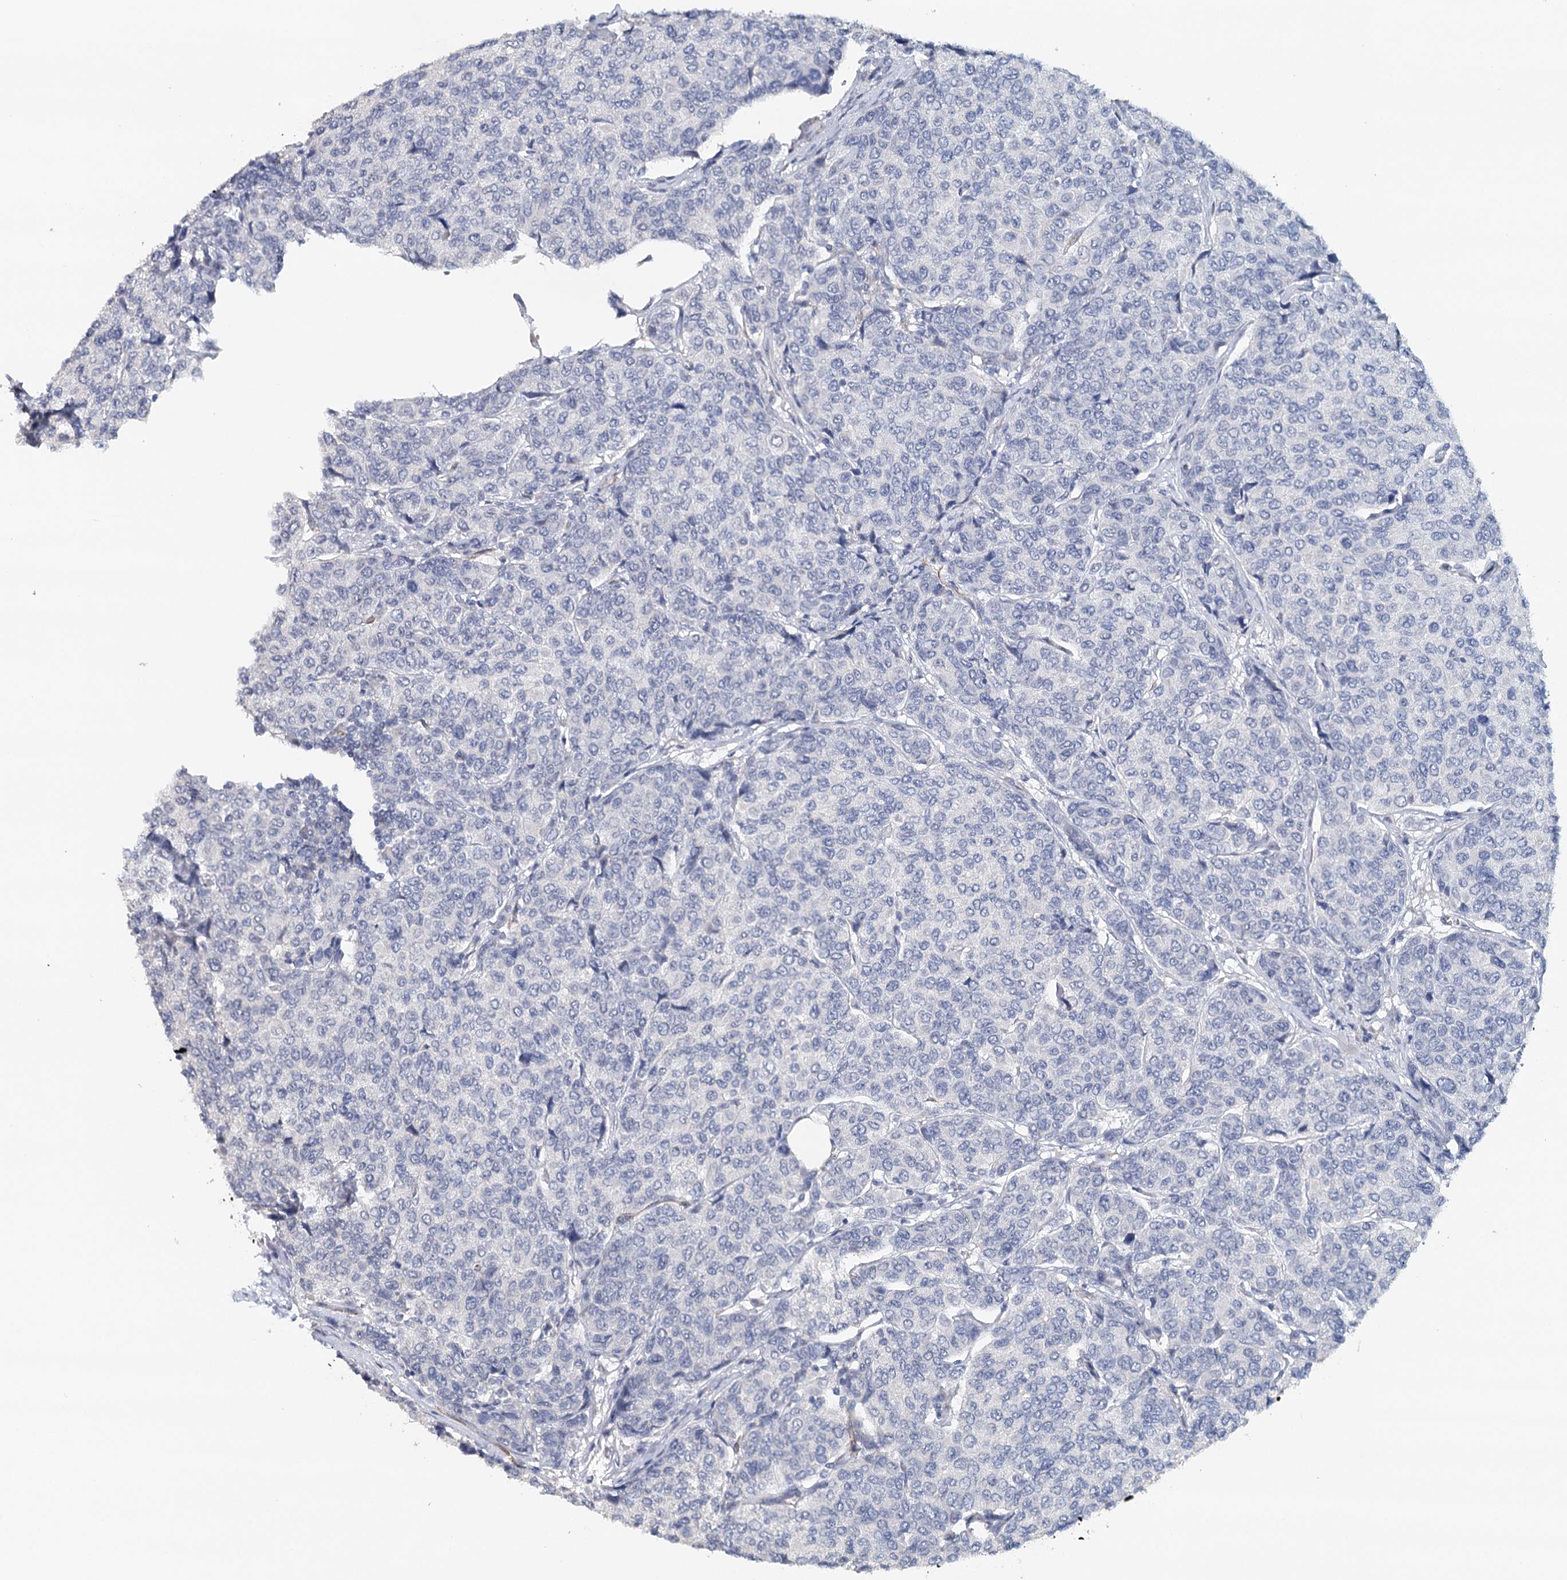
{"staining": {"intensity": "negative", "quantity": "none", "location": "none"}, "tissue": "breast cancer", "cell_type": "Tumor cells", "image_type": "cancer", "snomed": [{"axis": "morphology", "description": "Duct carcinoma"}, {"axis": "topography", "description": "Breast"}], "caption": "High magnification brightfield microscopy of infiltrating ductal carcinoma (breast) stained with DAB (3,3'-diaminobenzidine) (brown) and counterstained with hematoxylin (blue): tumor cells show no significant staining. The staining is performed using DAB brown chromogen with nuclei counter-stained in using hematoxylin.", "gene": "SYNPO", "patient": {"sex": "female", "age": 55}}